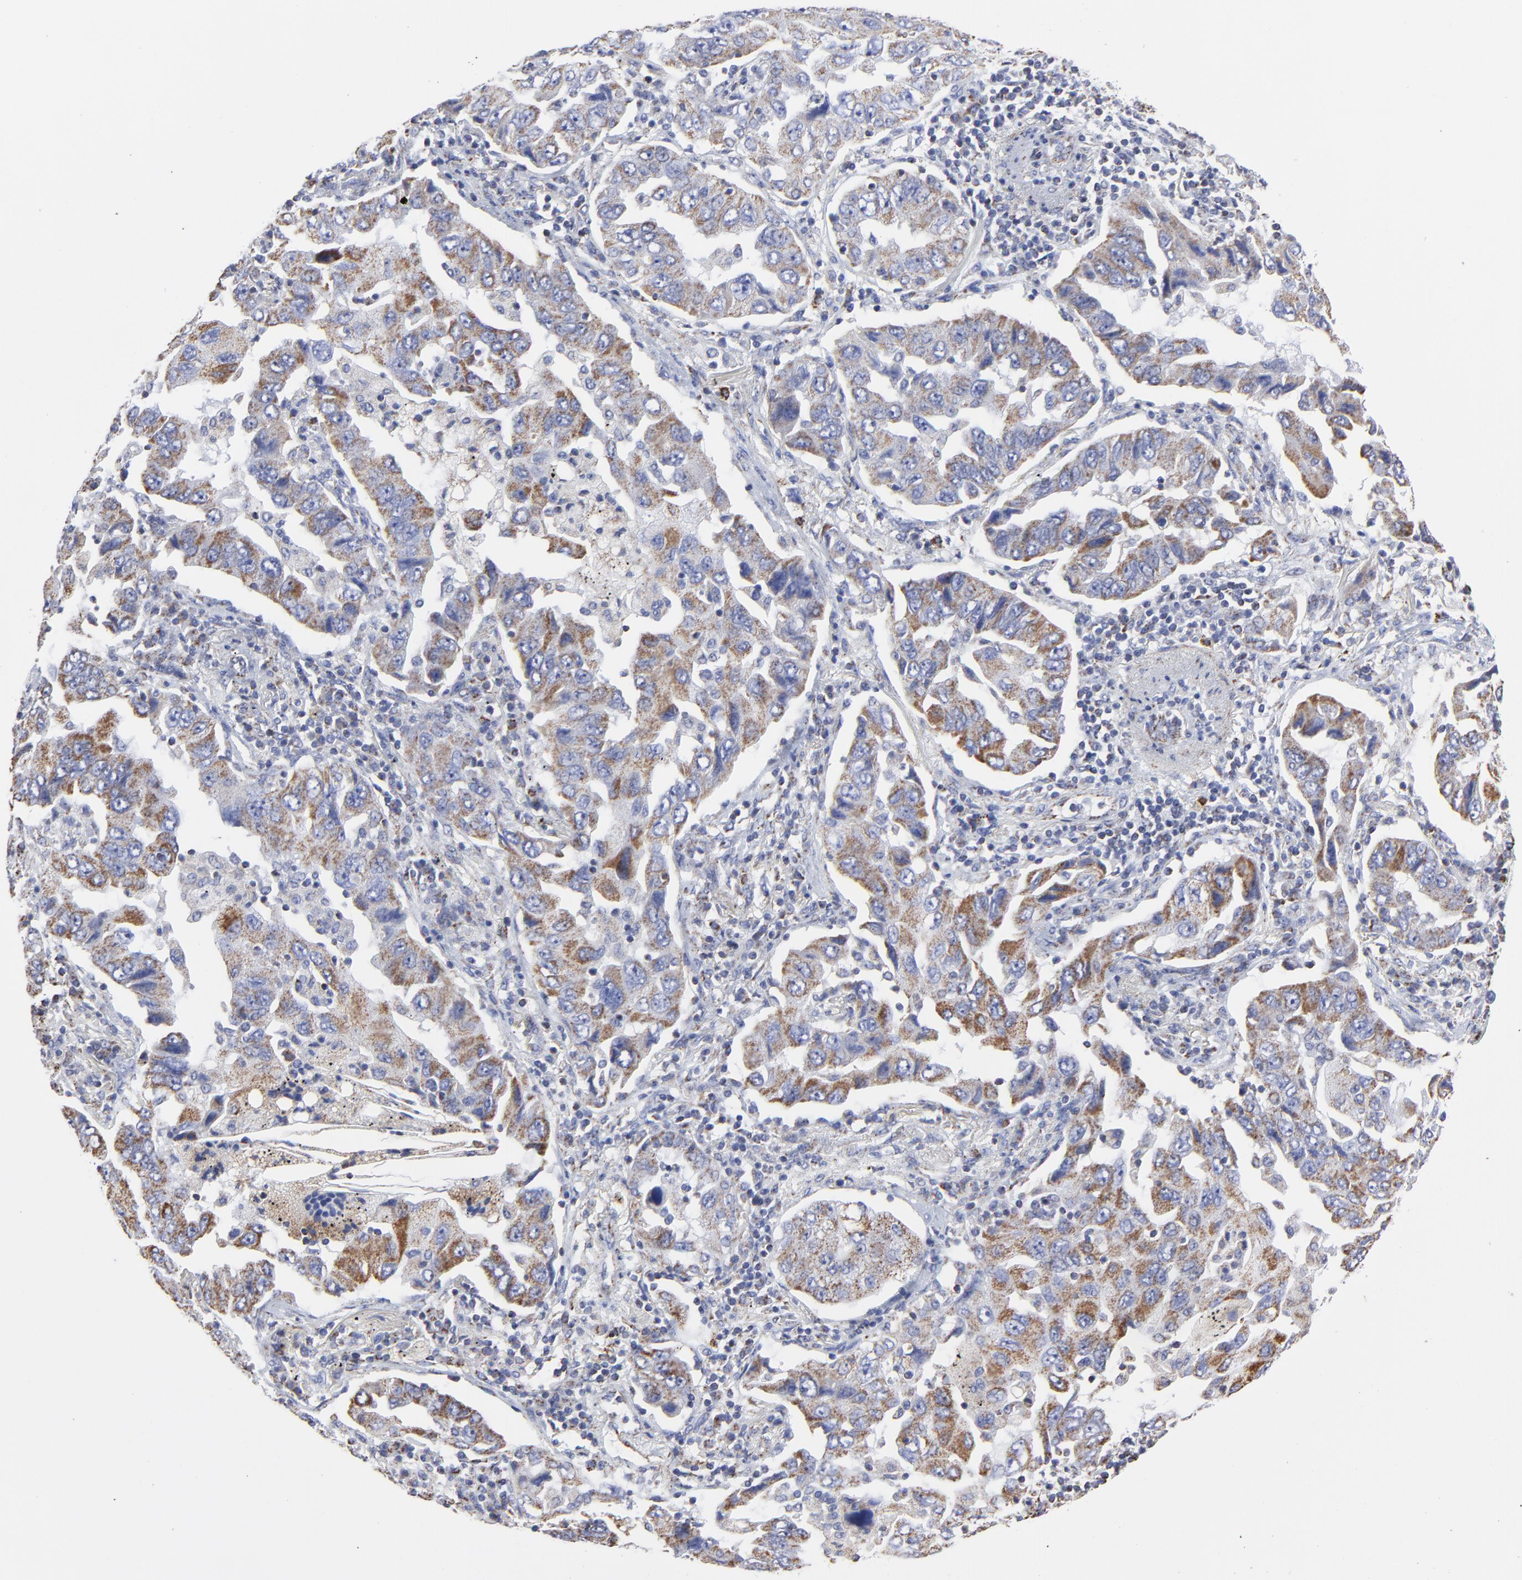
{"staining": {"intensity": "weak", "quantity": ">75%", "location": "cytoplasmic/membranous"}, "tissue": "lung cancer", "cell_type": "Tumor cells", "image_type": "cancer", "snomed": [{"axis": "morphology", "description": "Adenocarcinoma, NOS"}, {"axis": "topography", "description": "Lung"}], "caption": "Immunohistochemistry photomicrograph of neoplastic tissue: human lung cancer (adenocarcinoma) stained using IHC exhibits low levels of weak protein expression localized specifically in the cytoplasmic/membranous of tumor cells, appearing as a cytoplasmic/membranous brown color.", "gene": "PINK1", "patient": {"sex": "female", "age": 65}}